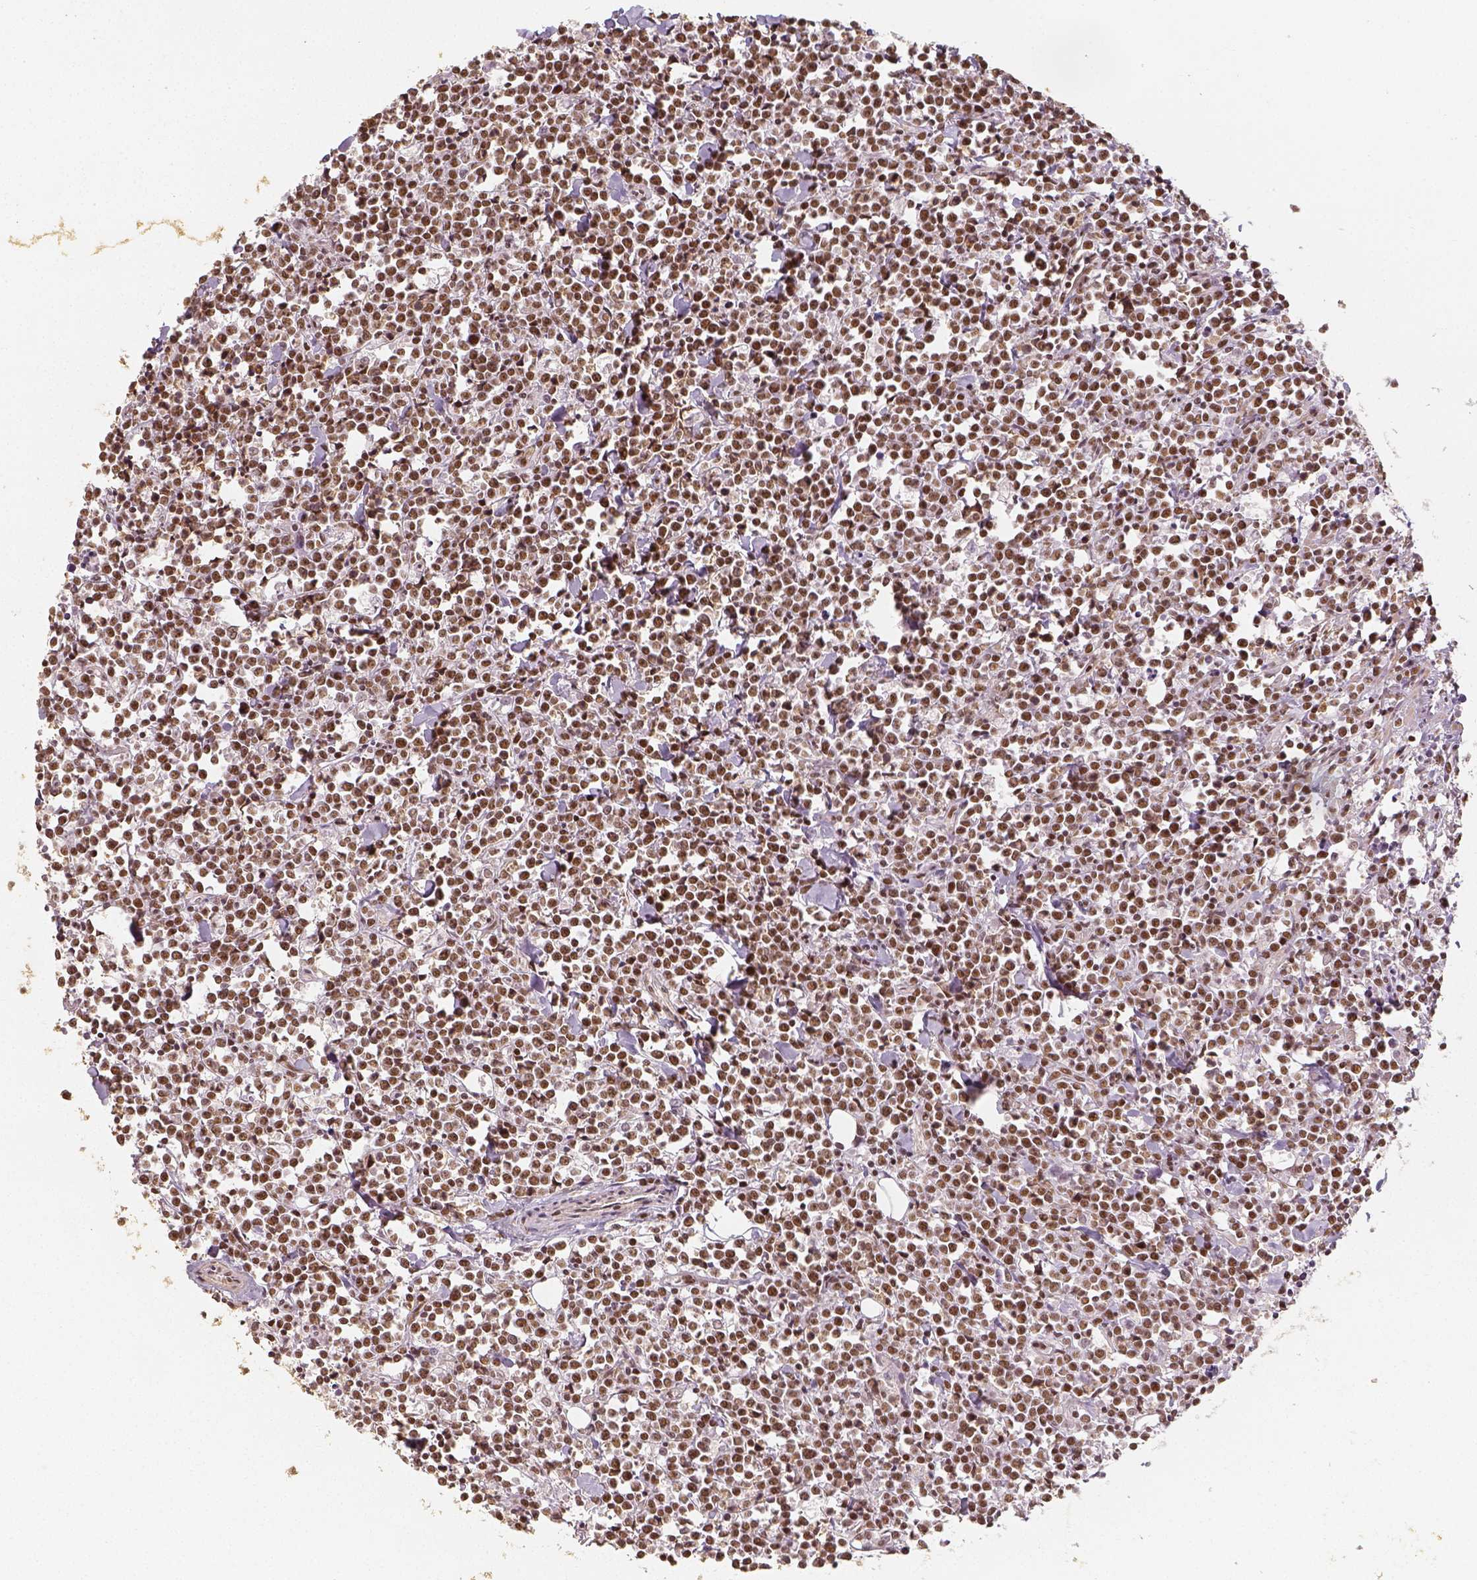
{"staining": {"intensity": "moderate", "quantity": ">75%", "location": "nuclear"}, "tissue": "lymphoma", "cell_type": "Tumor cells", "image_type": "cancer", "snomed": [{"axis": "morphology", "description": "Malignant lymphoma, non-Hodgkin's type, High grade"}, {"axis": "topography", "description": "Small intestine"}], "caption": "Human high-grade malignant lymphoma, non-Hodgkin's type stained with a brown dye reveals moderate nuclear positive expression in approximately >75% of tumor cells.", "gene": "HDAC1", "patient": {"sex": "female", "age": 56}}